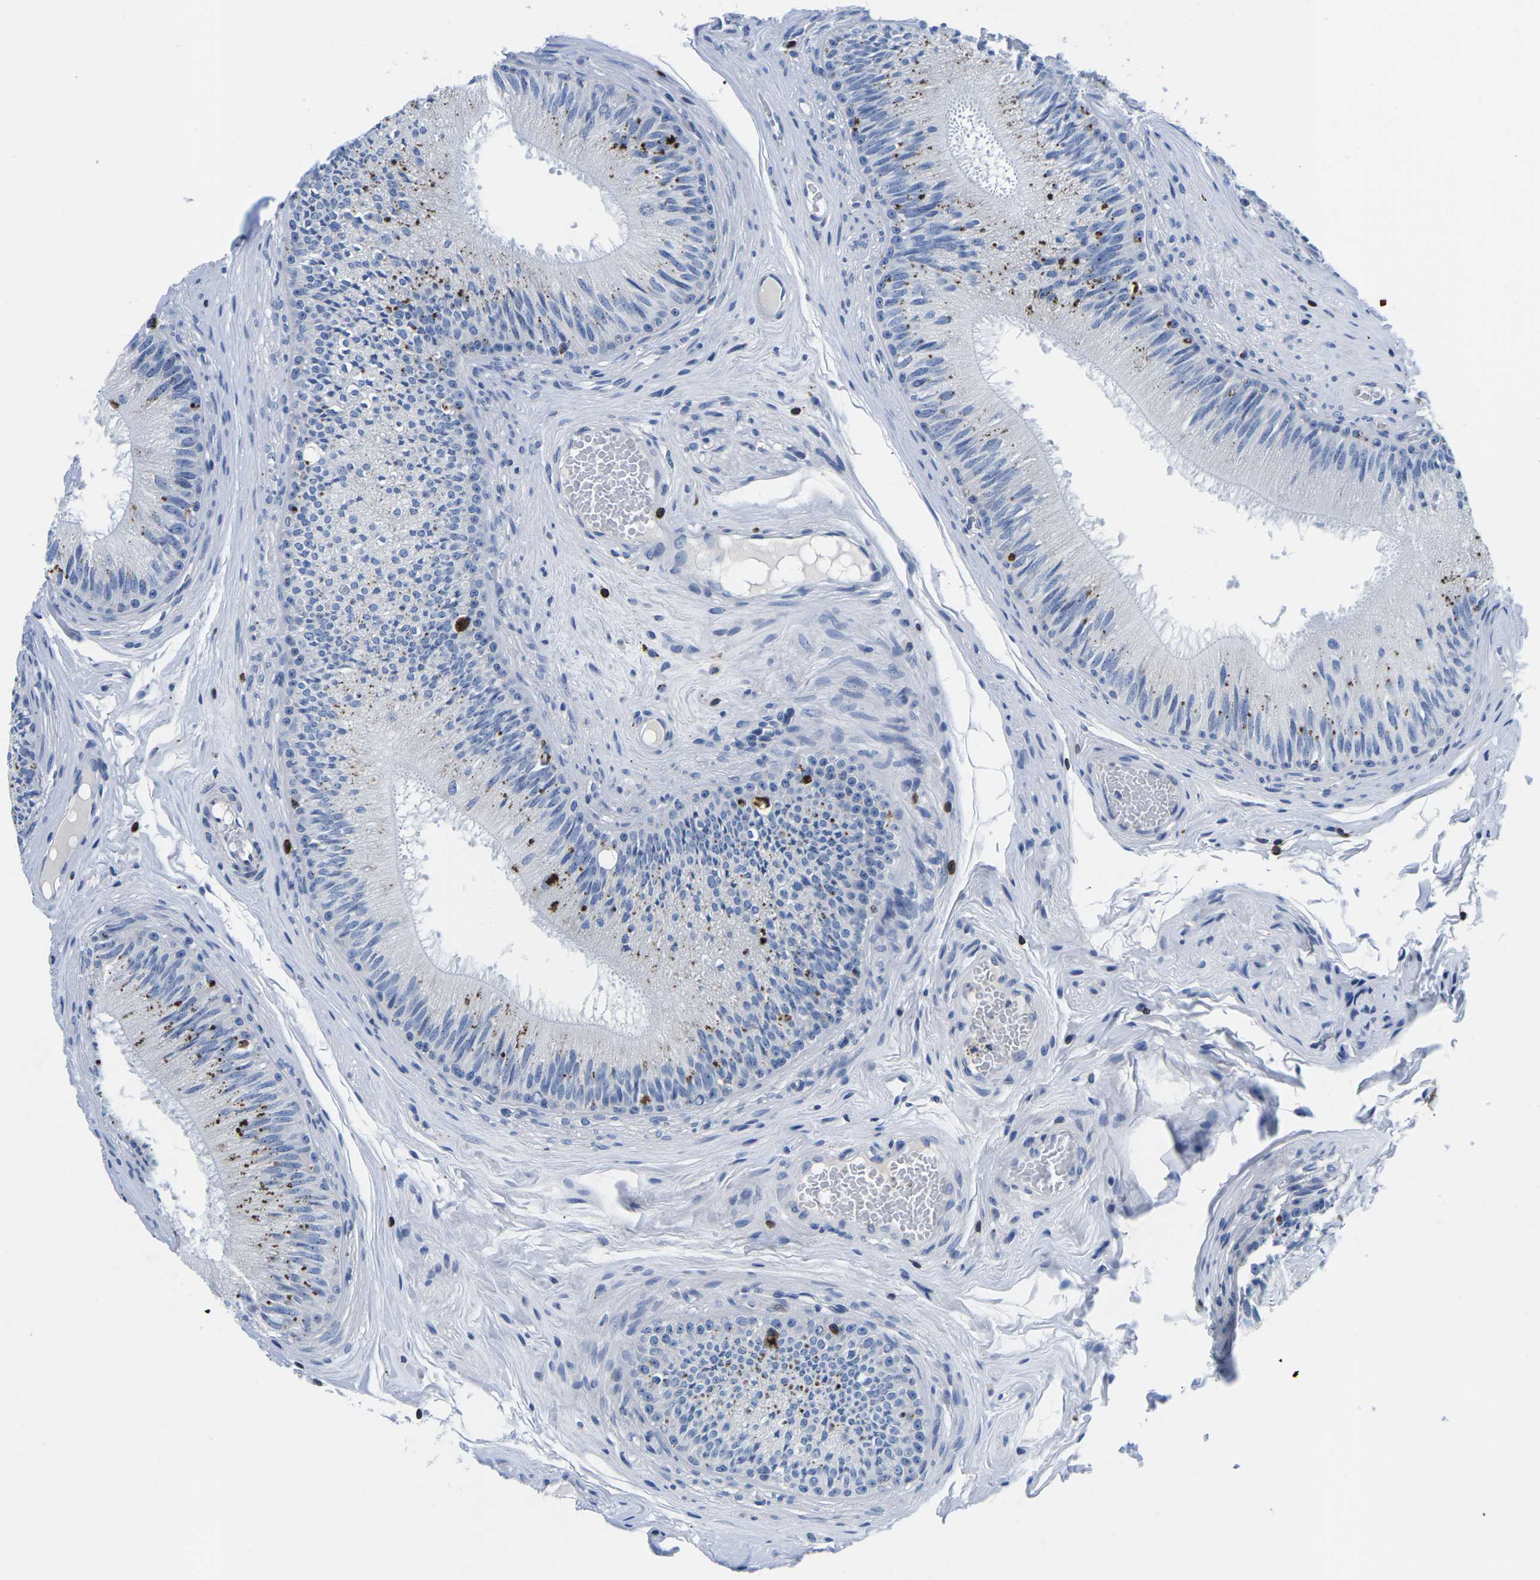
{"staining": {"intensity": "moderate", "quantity": "<25%", "location": "cytoplasmic/membranous"}, "tissue": "epididymis", "cell_type": "Glandular cells", "image_type": "normal", "snomed": [{"axis": "morphology", "description": "Normal tissue, NOS"}, {"axis": "topography", "description": "Testis"}, {"axis": "topography", "description": "Epididymis"}], "caption": "Epididymis stained with IHC exhibits moderate cytoplasmic/membranous expression in approximately <25% of glandular cells. The staining was performed using DAB (3,3'-diaminobenzidine), with brown indicating positive protein expression. Nuclei are stained blue with hematoxylin.", "gene": "CTSW", "patient": {"sex": "male", "age": 36}}